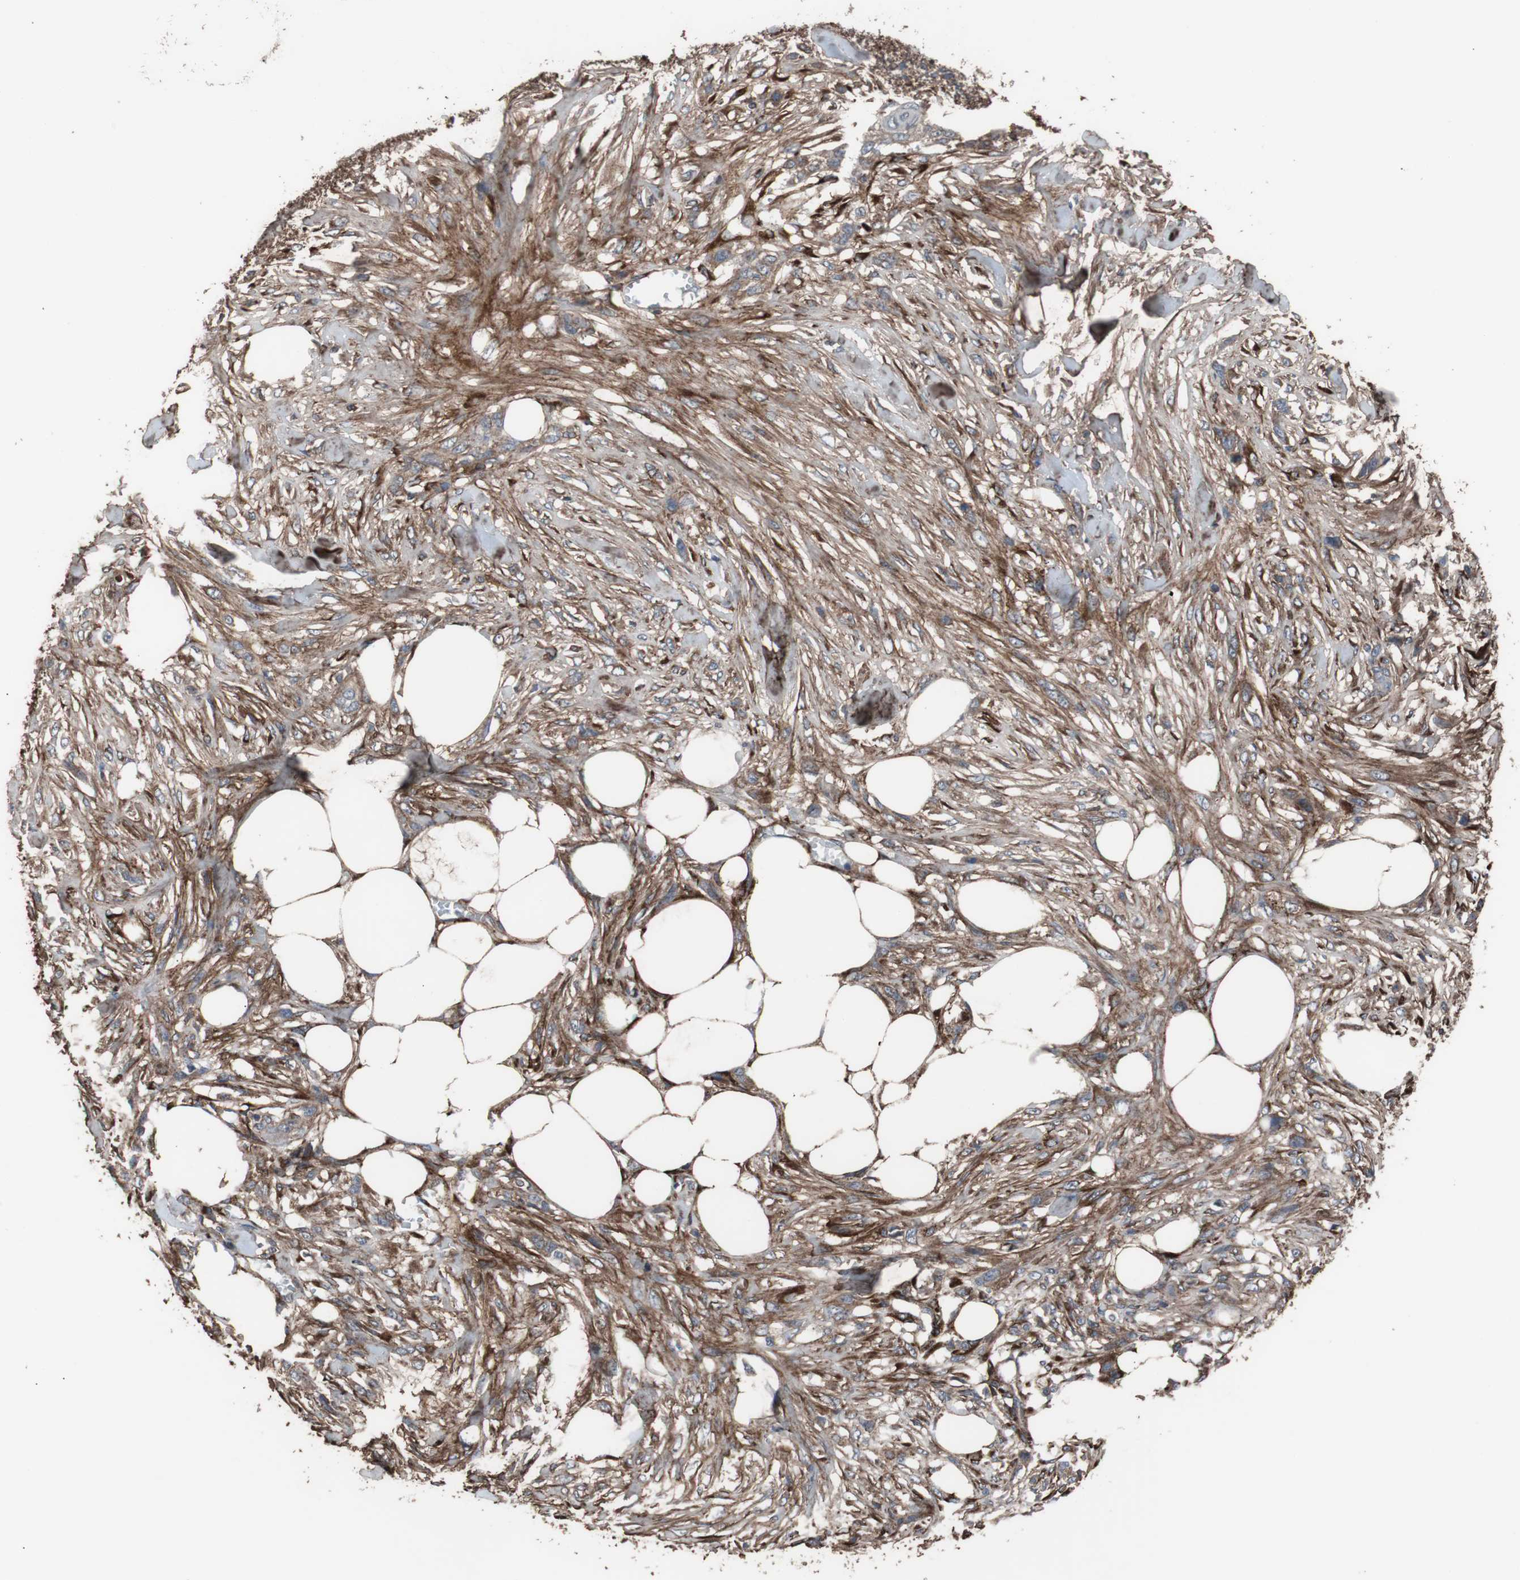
{"staining": {"intensity": "moderate", "quantity": ">75%", "location": "cytoplasmic/membranous"}, "tissue": "skin cancer", "cell_type": "Tumor cells", "image_type": "cancer", "snomed": [{"axis": "morphology", "description": "Squamous cell carcinoma, NOS"}, {"axis": "topography", "description": "Skin"}], "caption": "Protein analysis of skin cancer (squamous cell carcinoma) tissue exhibits moderate cytoplasmic/membranous staining in approximately >75% of tumor cells.", "gene": "COL6A2", "patient": {"sex": "female", "age": 59}}